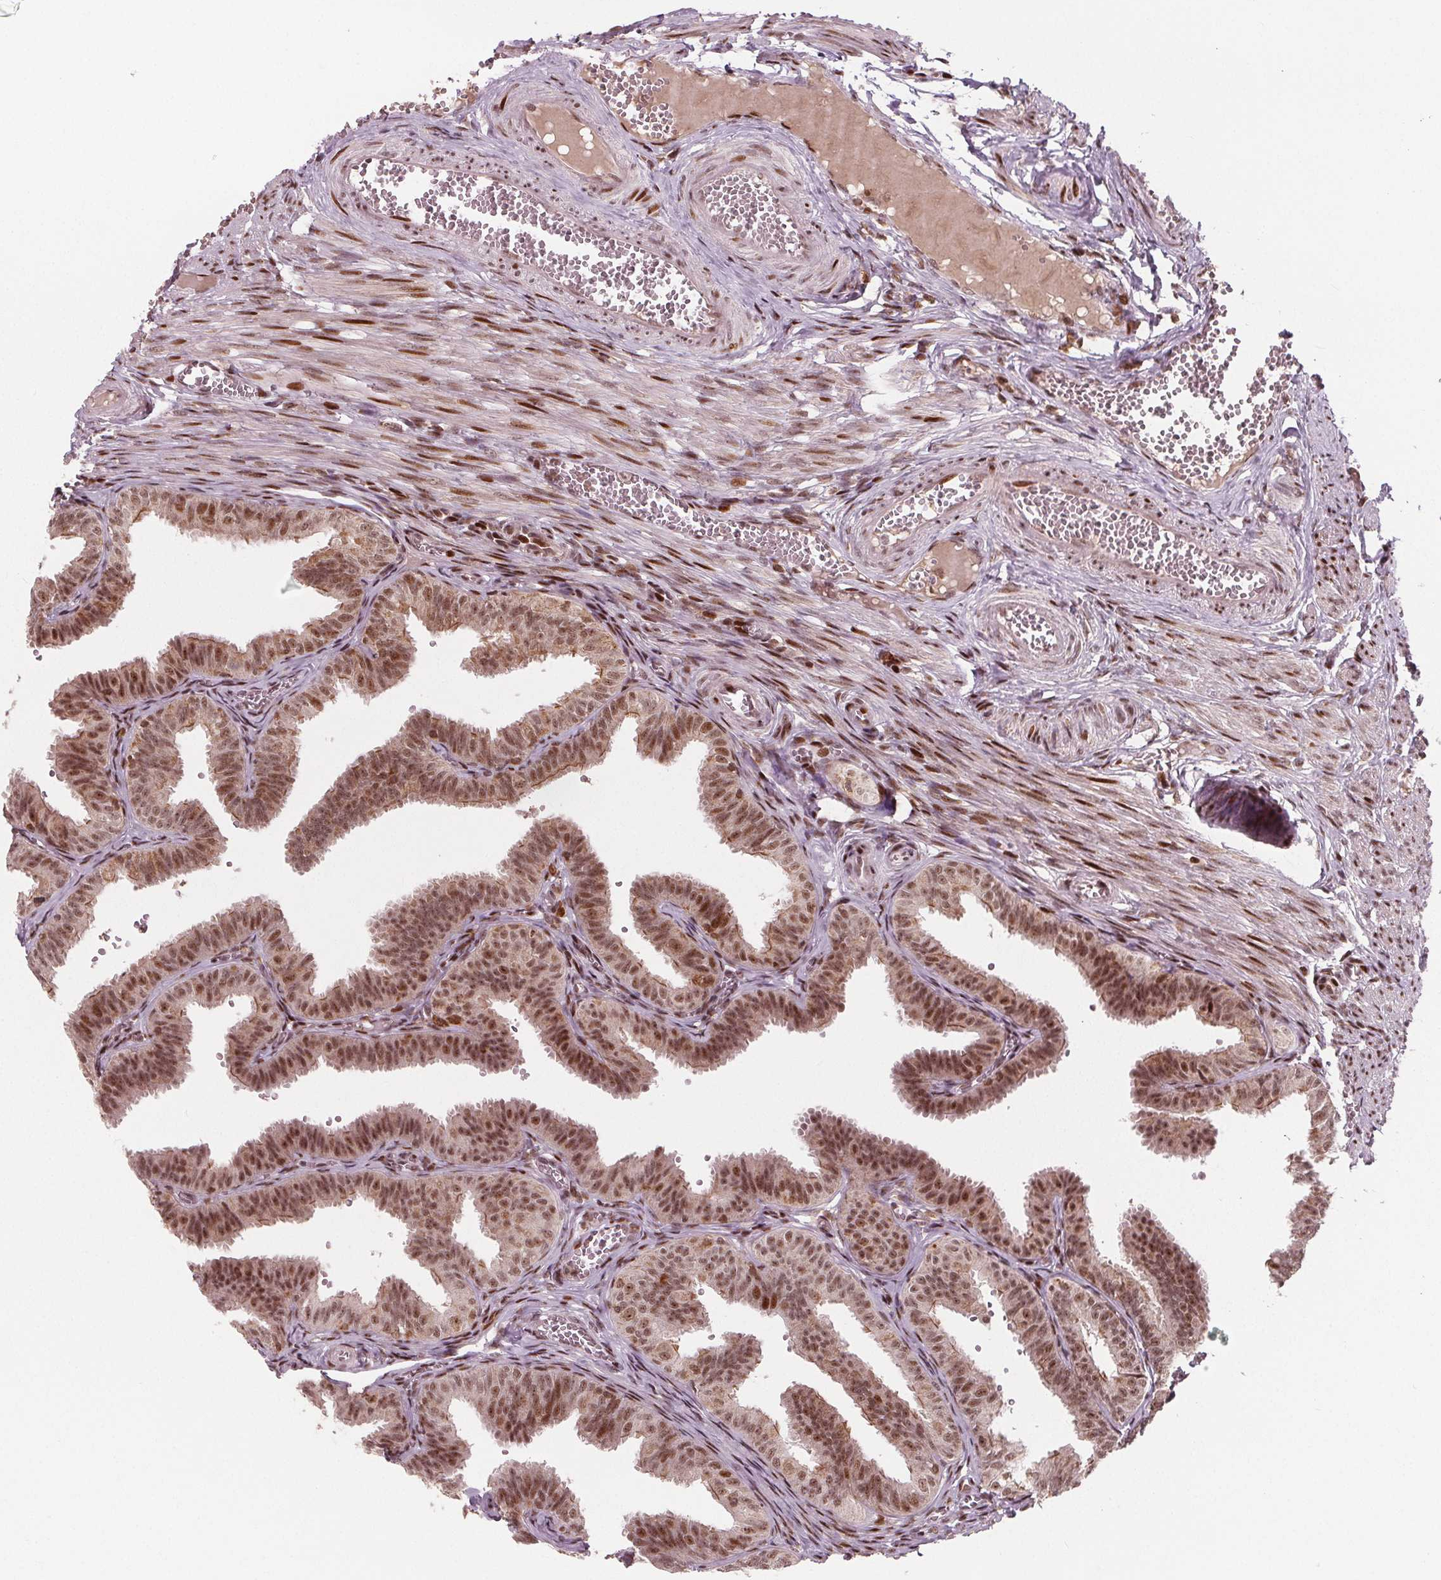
{"staining": {"intensity": "moderate", "quantity": ">75%", "location": "cytoplasmic/membranous,nuclear"}, "tissue": "fallopian tube", "cell_type": "Glandular cells", "image_type": "normal", "snomed": [{"axis": "morphology", "description": "Normal tissue, NOS"}, {"axis": "topography", "description": "Fallopian tube"}], "caption": "Moderate cytoplasmic/membranous,nuclear positivity for a protein is appreciated in about >75% of glandular cells of unremarkable fallopian tube using immunohistochemistry (IHC).", "gene": "SNRNP35", "patient": {"sex": "female", "age": 25}}